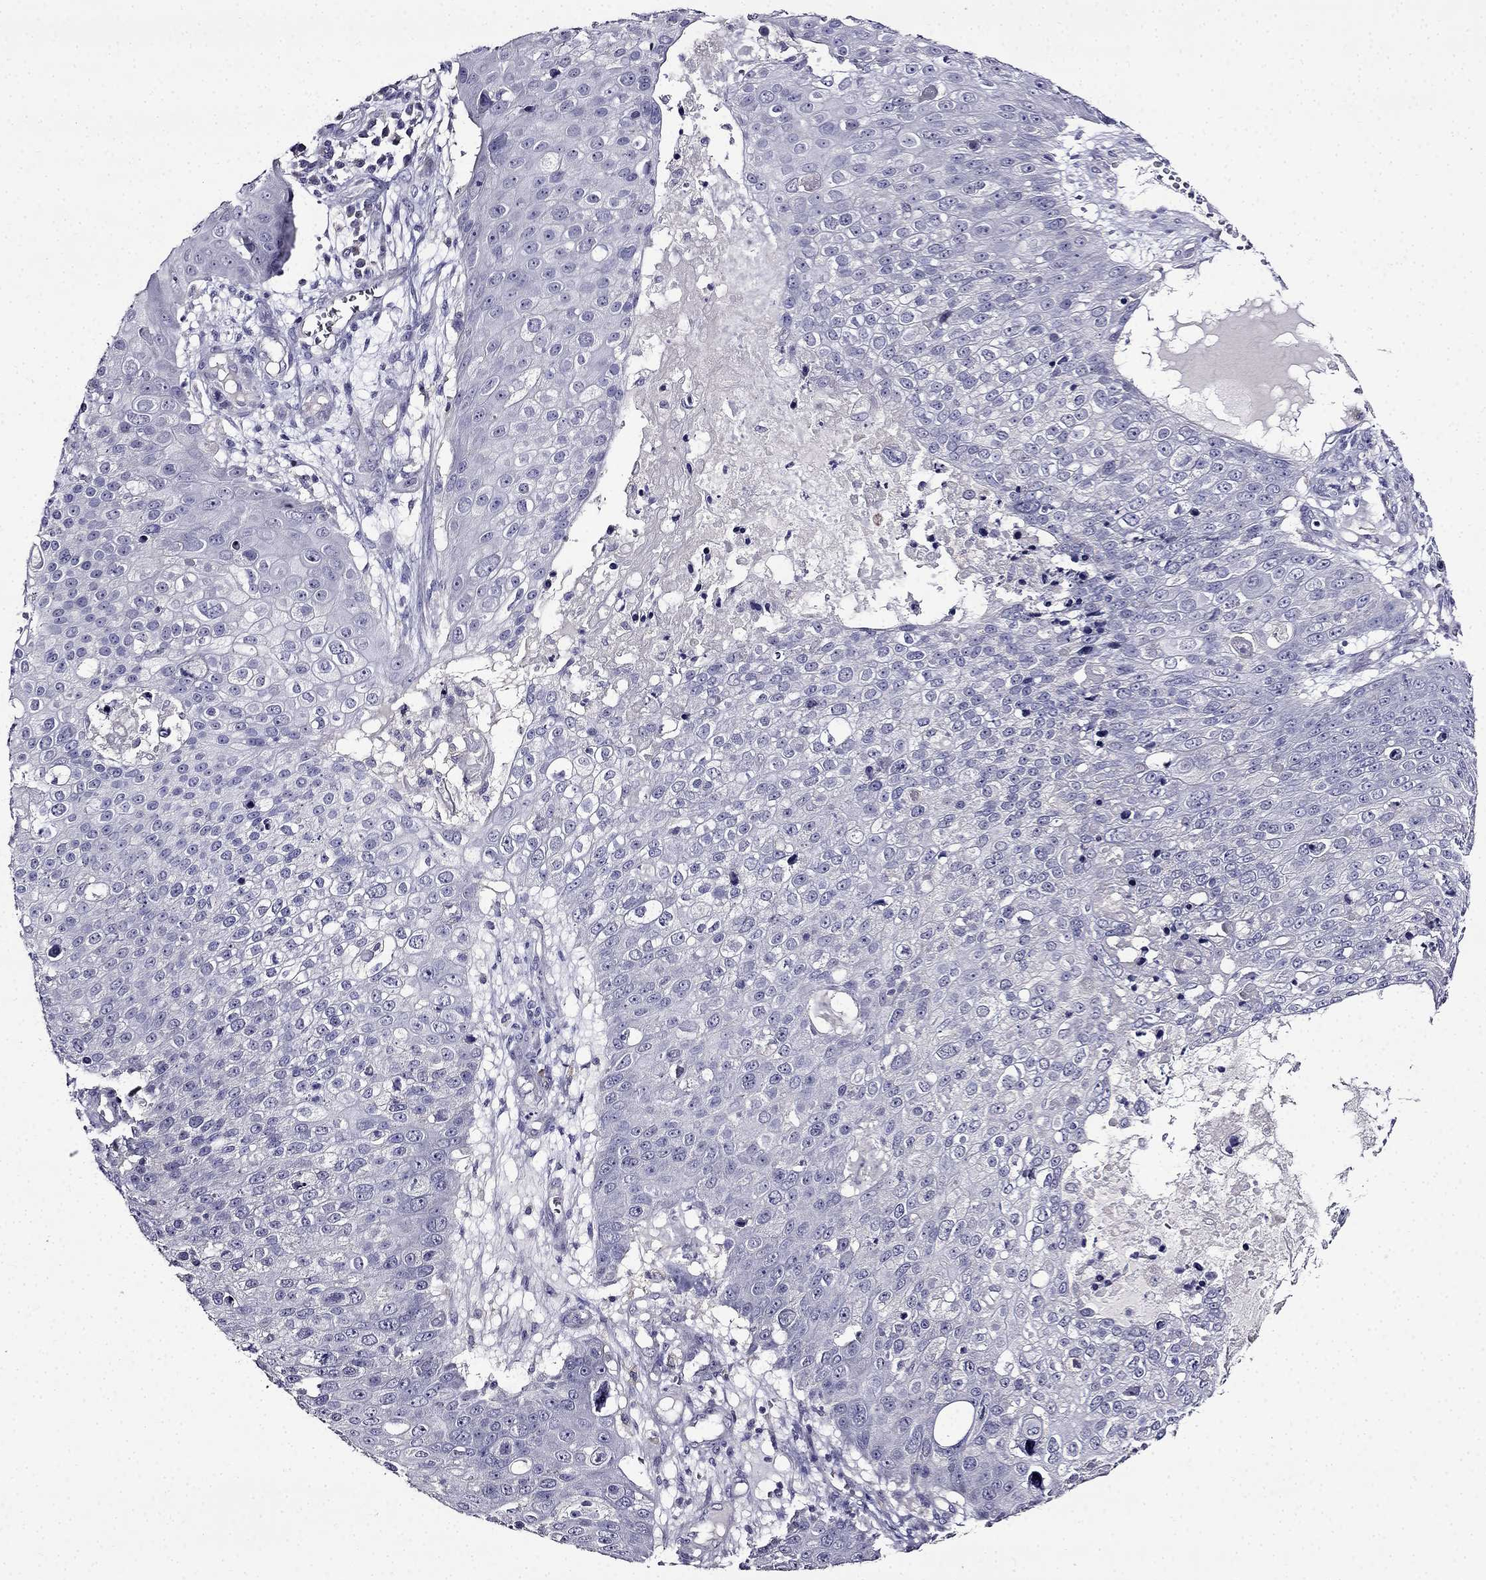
{"staining": {"intensity": "negative", "quantity": "none", "location": "none"}, "tissue": "skin cancer", "cell_type": "Tumor cells", "image_type": "cancer", "snomed": [{"axis": "morphology", "description": "Squamous cell carcinoma, NOS"}, {"axis": "topography", "description": "Skin"}], "caption": "Immunohistochemistry (IHC) photomicrograph of skin squamous cell carcinoma stained for a protein (brown), which reveals no staining in tumor cells.", "gene": "TMEM266", "patient": {"sex": "male", "age": 71}}